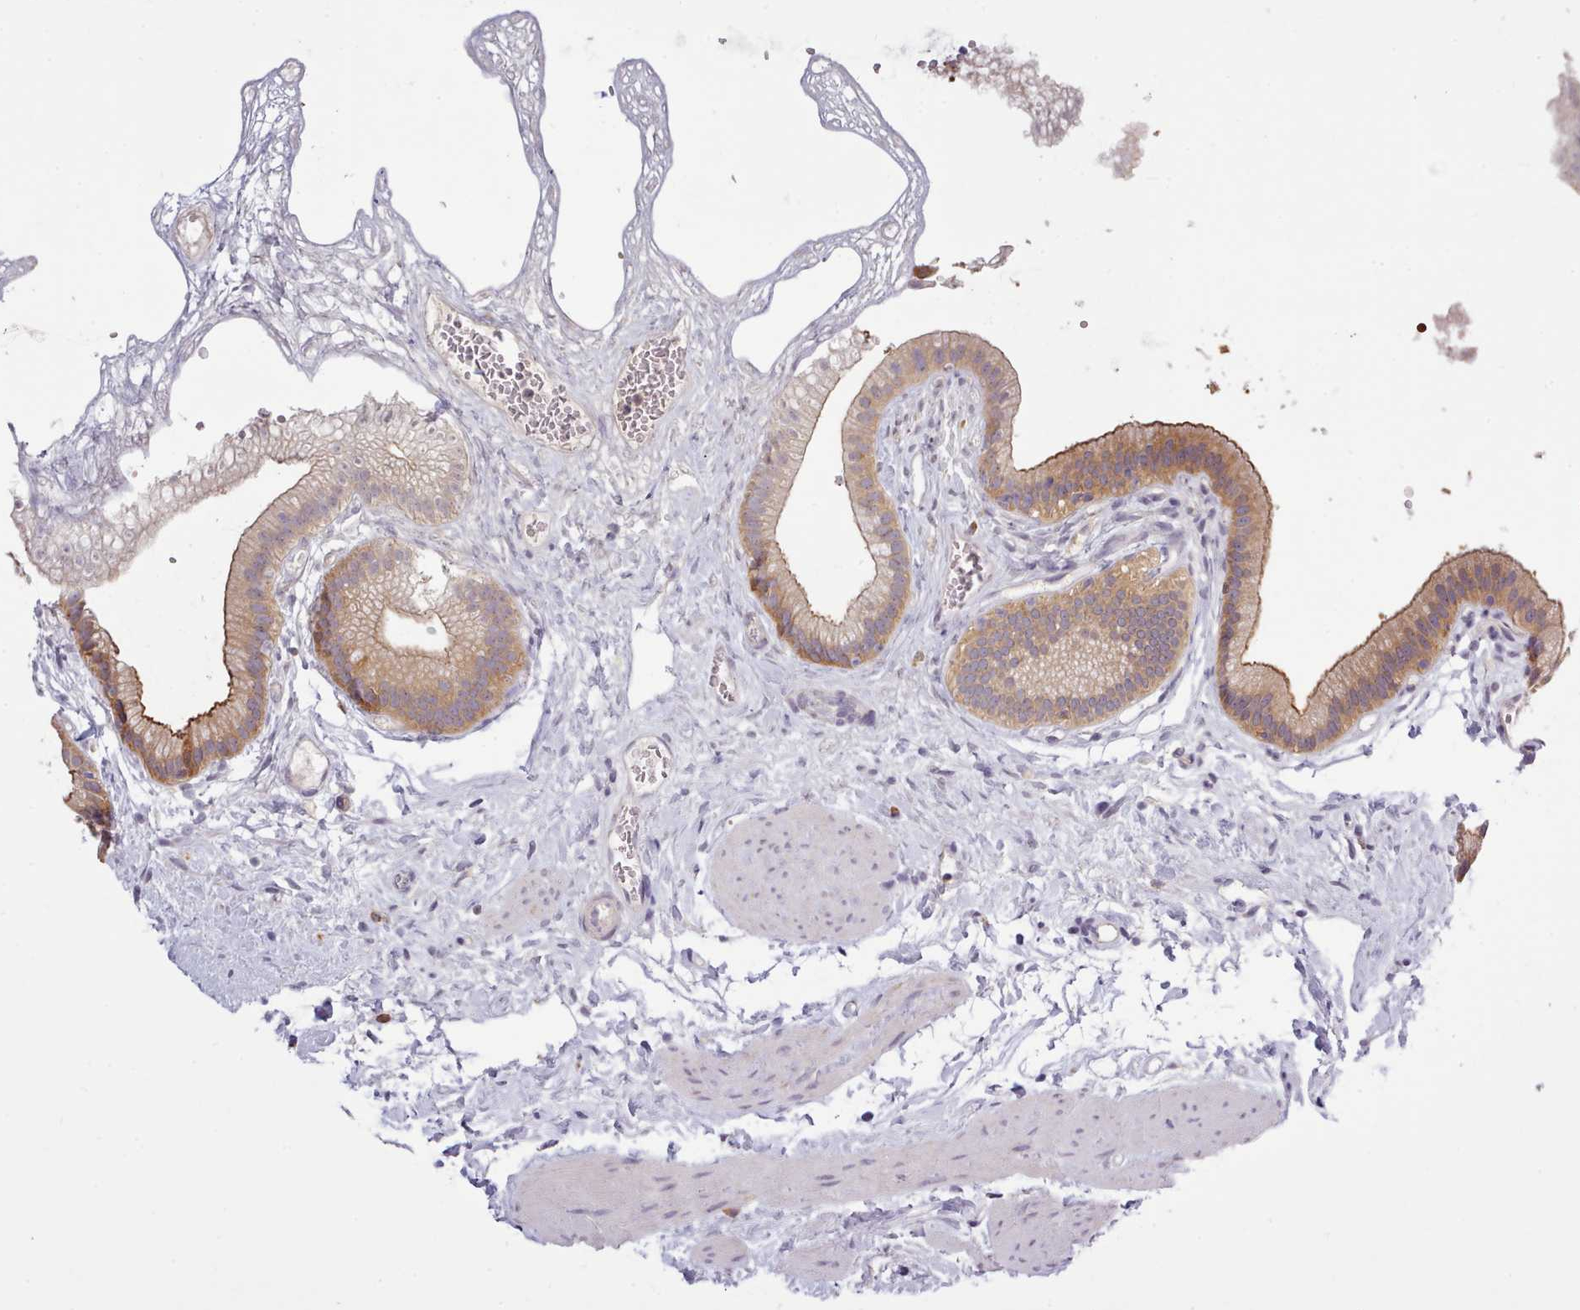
{"staining": {"intensity": "moderate", "quantity": ">75%", "location": "cytoplasmic/membranous"}, "tissue": "gallbladder", "cell_type": "Glandular cells", "image_type": "normal", "snomed": [{"axis": "morphology", "description": "Normal tissue, NOS"}, {"axis": "topography", "description": "Gallbladder"}], "caption": "Immunohistochemical staining of normal gallbladder displays moderate cytoplasmic/membranous protein expression in approximately >75% of glandular cells.", "gene": "ARL17A", "patient": {"sex": "female", "age": 54}}